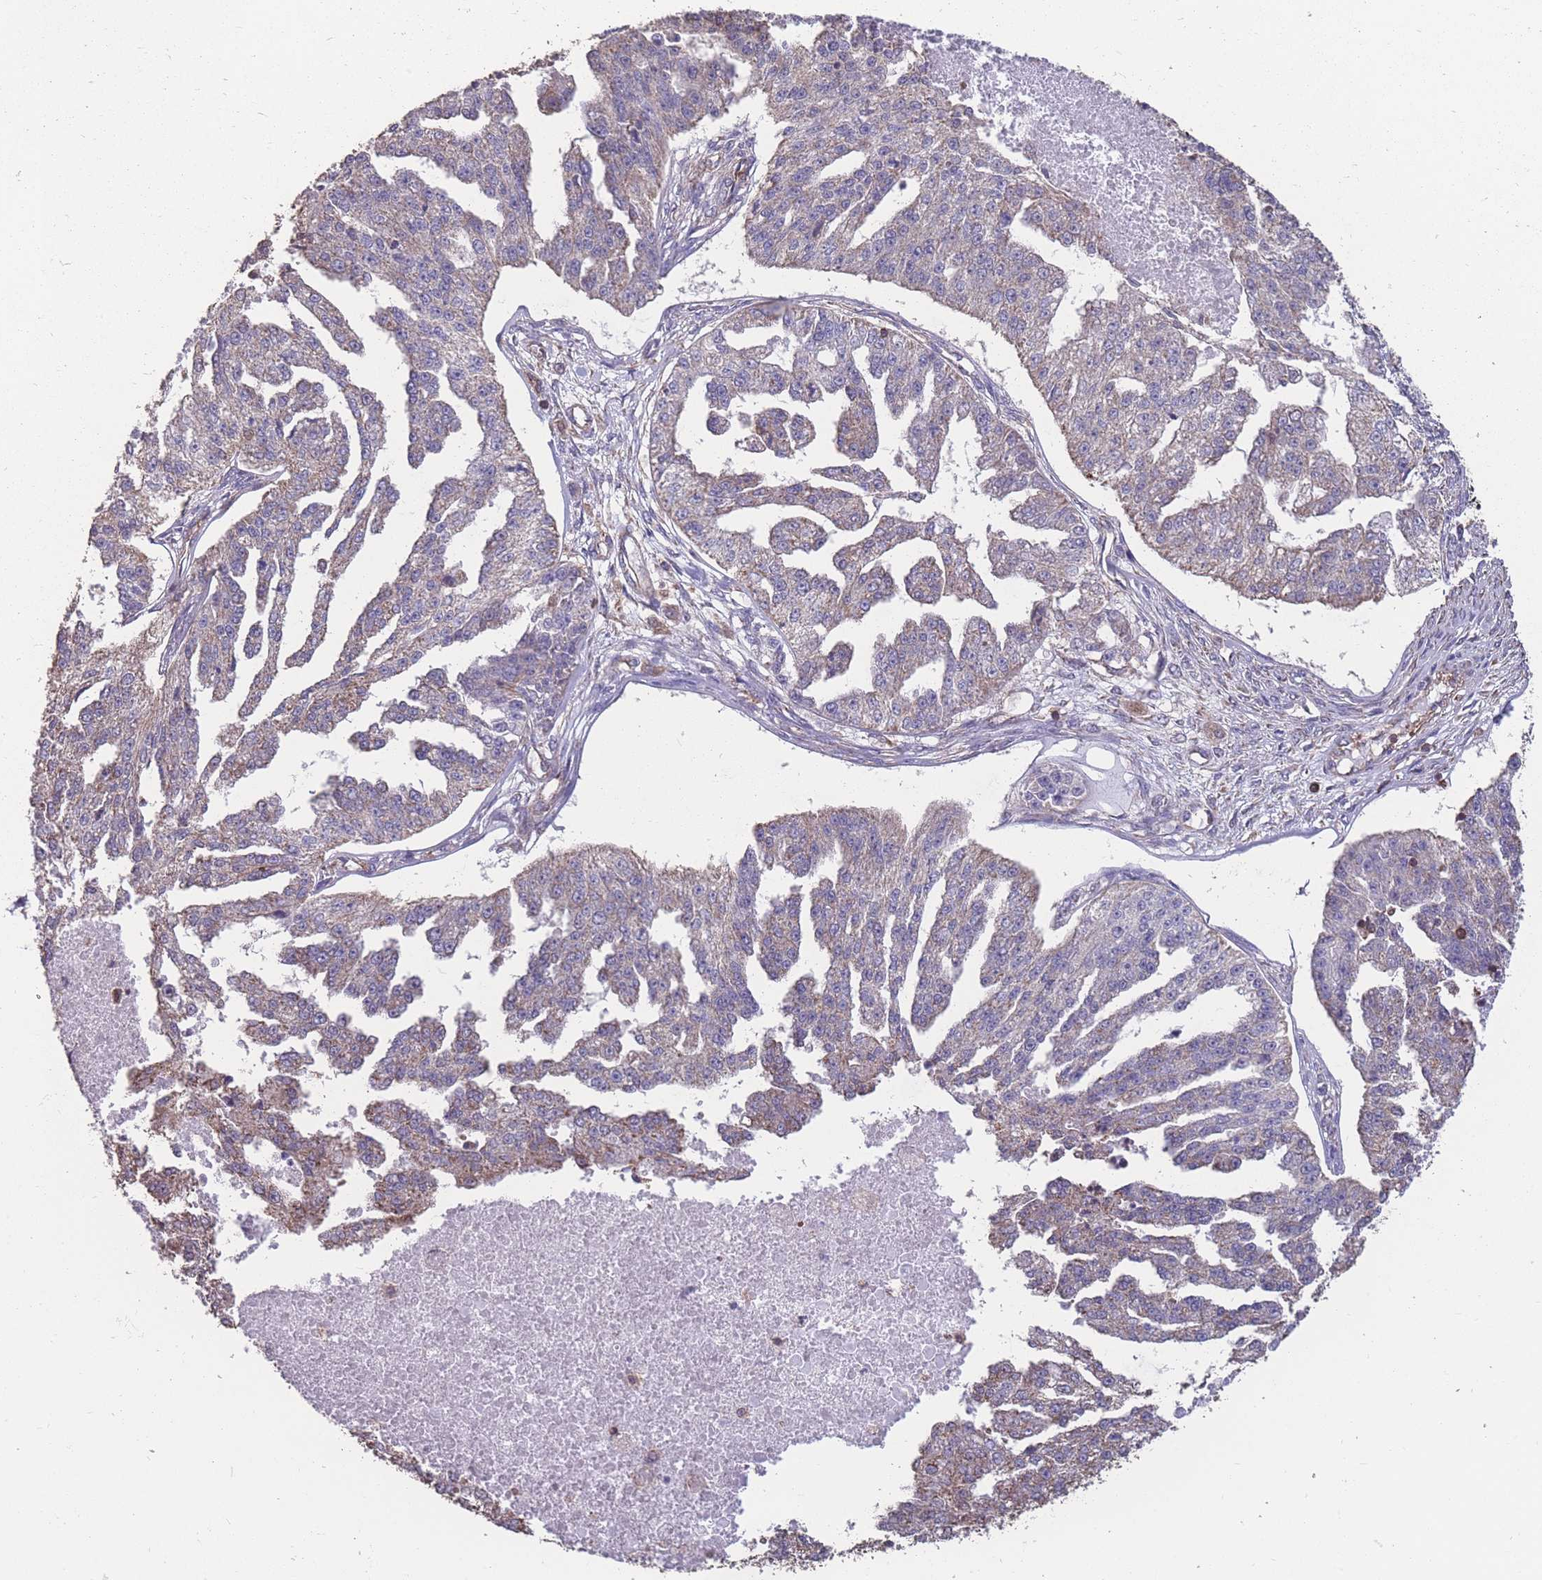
{"staining": {"intensity": "weak", "quantity": "<25%", "location": "cytoplasmic/membranous"}, "tissue": "ovarian cancer", "cell_type": "Tumor cells", "image_type": "cancer", "snomed": [{"axis": "morphology", "description": "Cystadenocarcinoma, serous, NOS"}, {"axis": "topography", "description": "Ovary"}], "caption": "Immunohistochemical staining of human serous cystadenocarcinoma (ovarian) reveals no significant staining in tumor cells.", "gene": "NUDT21", "patient": {"sex": "female", "age": 58}}